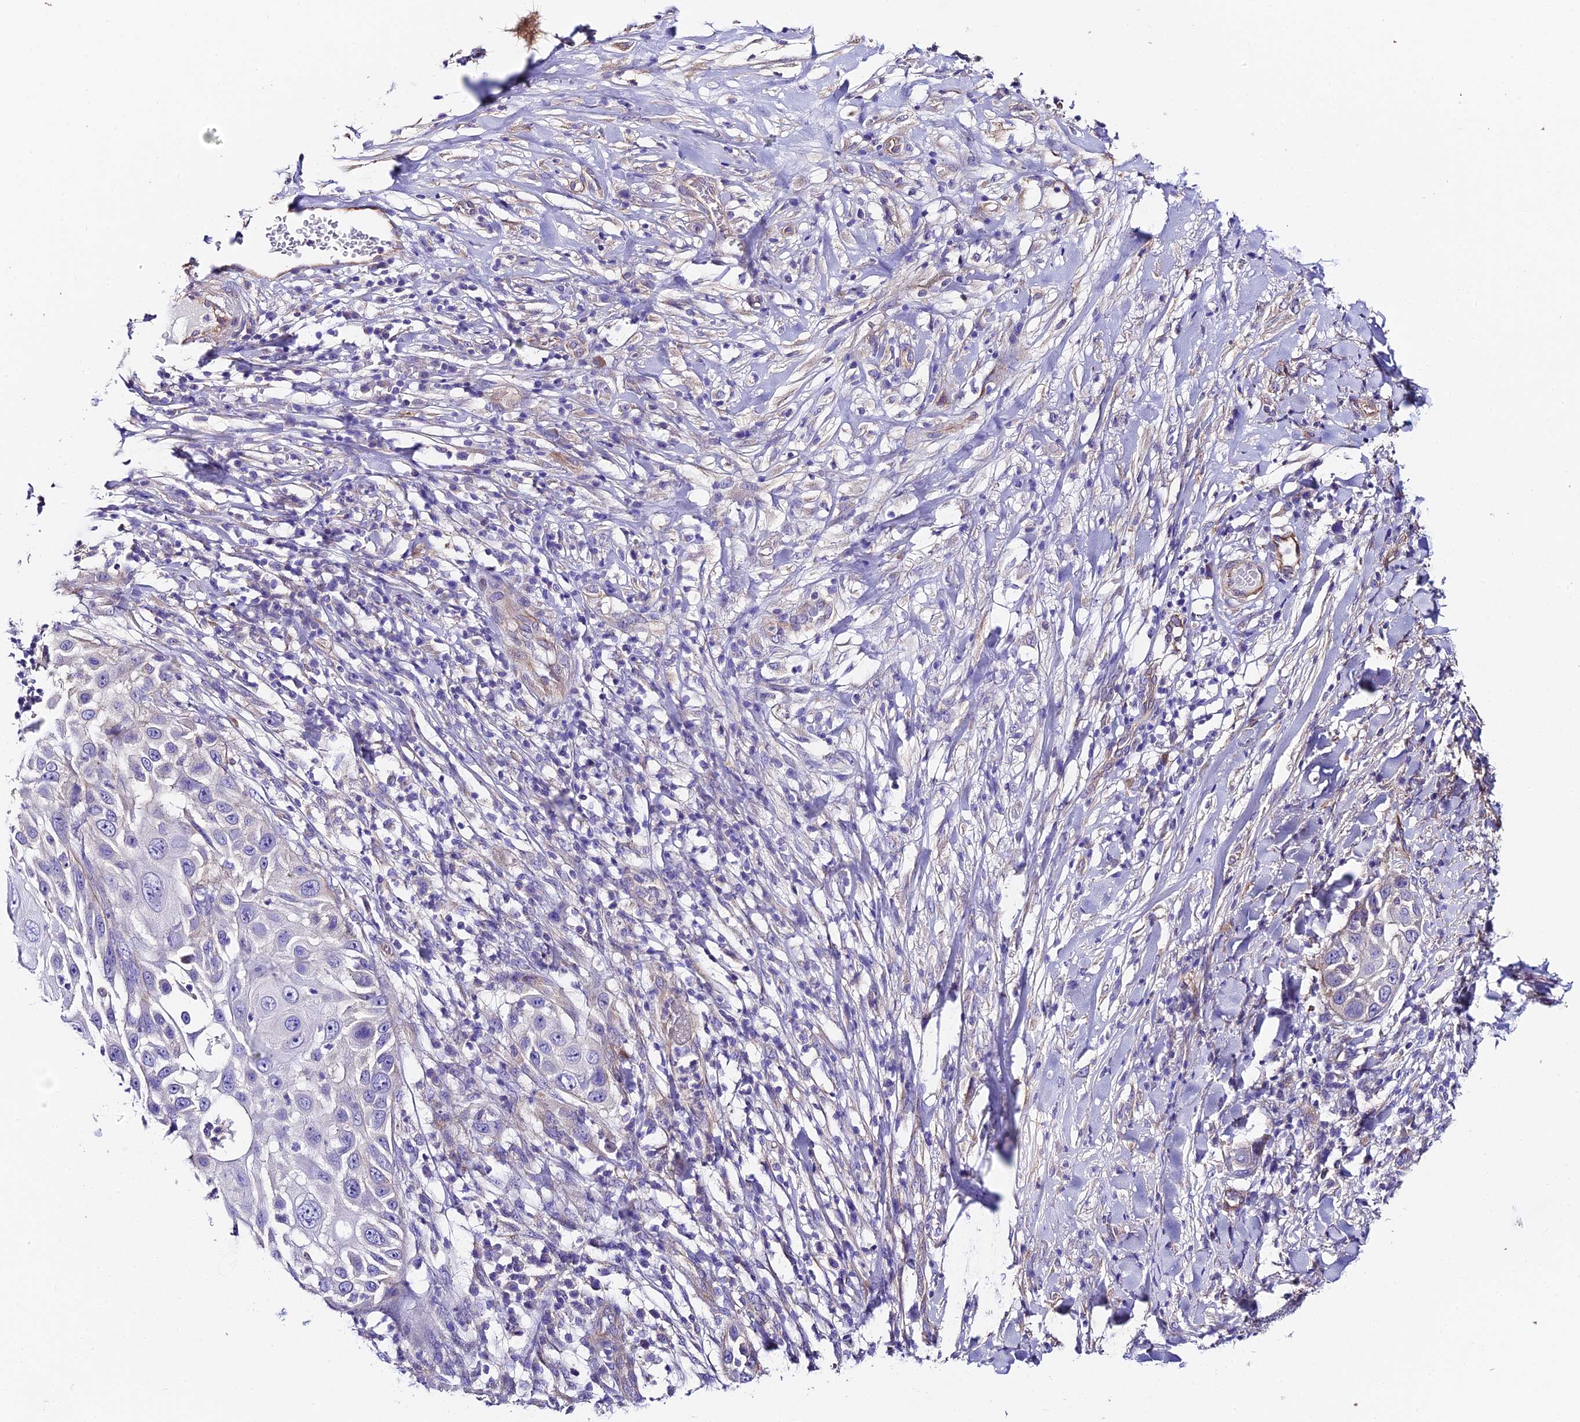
{"staining": {"intensity": "negative", "quantity": "none", "location": "none"}, "tissue": "skin cancer", "cell_type": "Tumor cells", "image_type": "cancer", "snomed": [{"axis": "morphology", "description": "Squamous cell carcinoma, NOS"}, {"axis": "topography", "description": "Skin"}], "caption": "A high-resolution histopathology image shows immunohistochemistry staining of skin squamous cell carcinoma, which exhibits no significant expression in tumor cells.", "gene": "QRFP", "patient": {"sex": "female", "age": 44}}